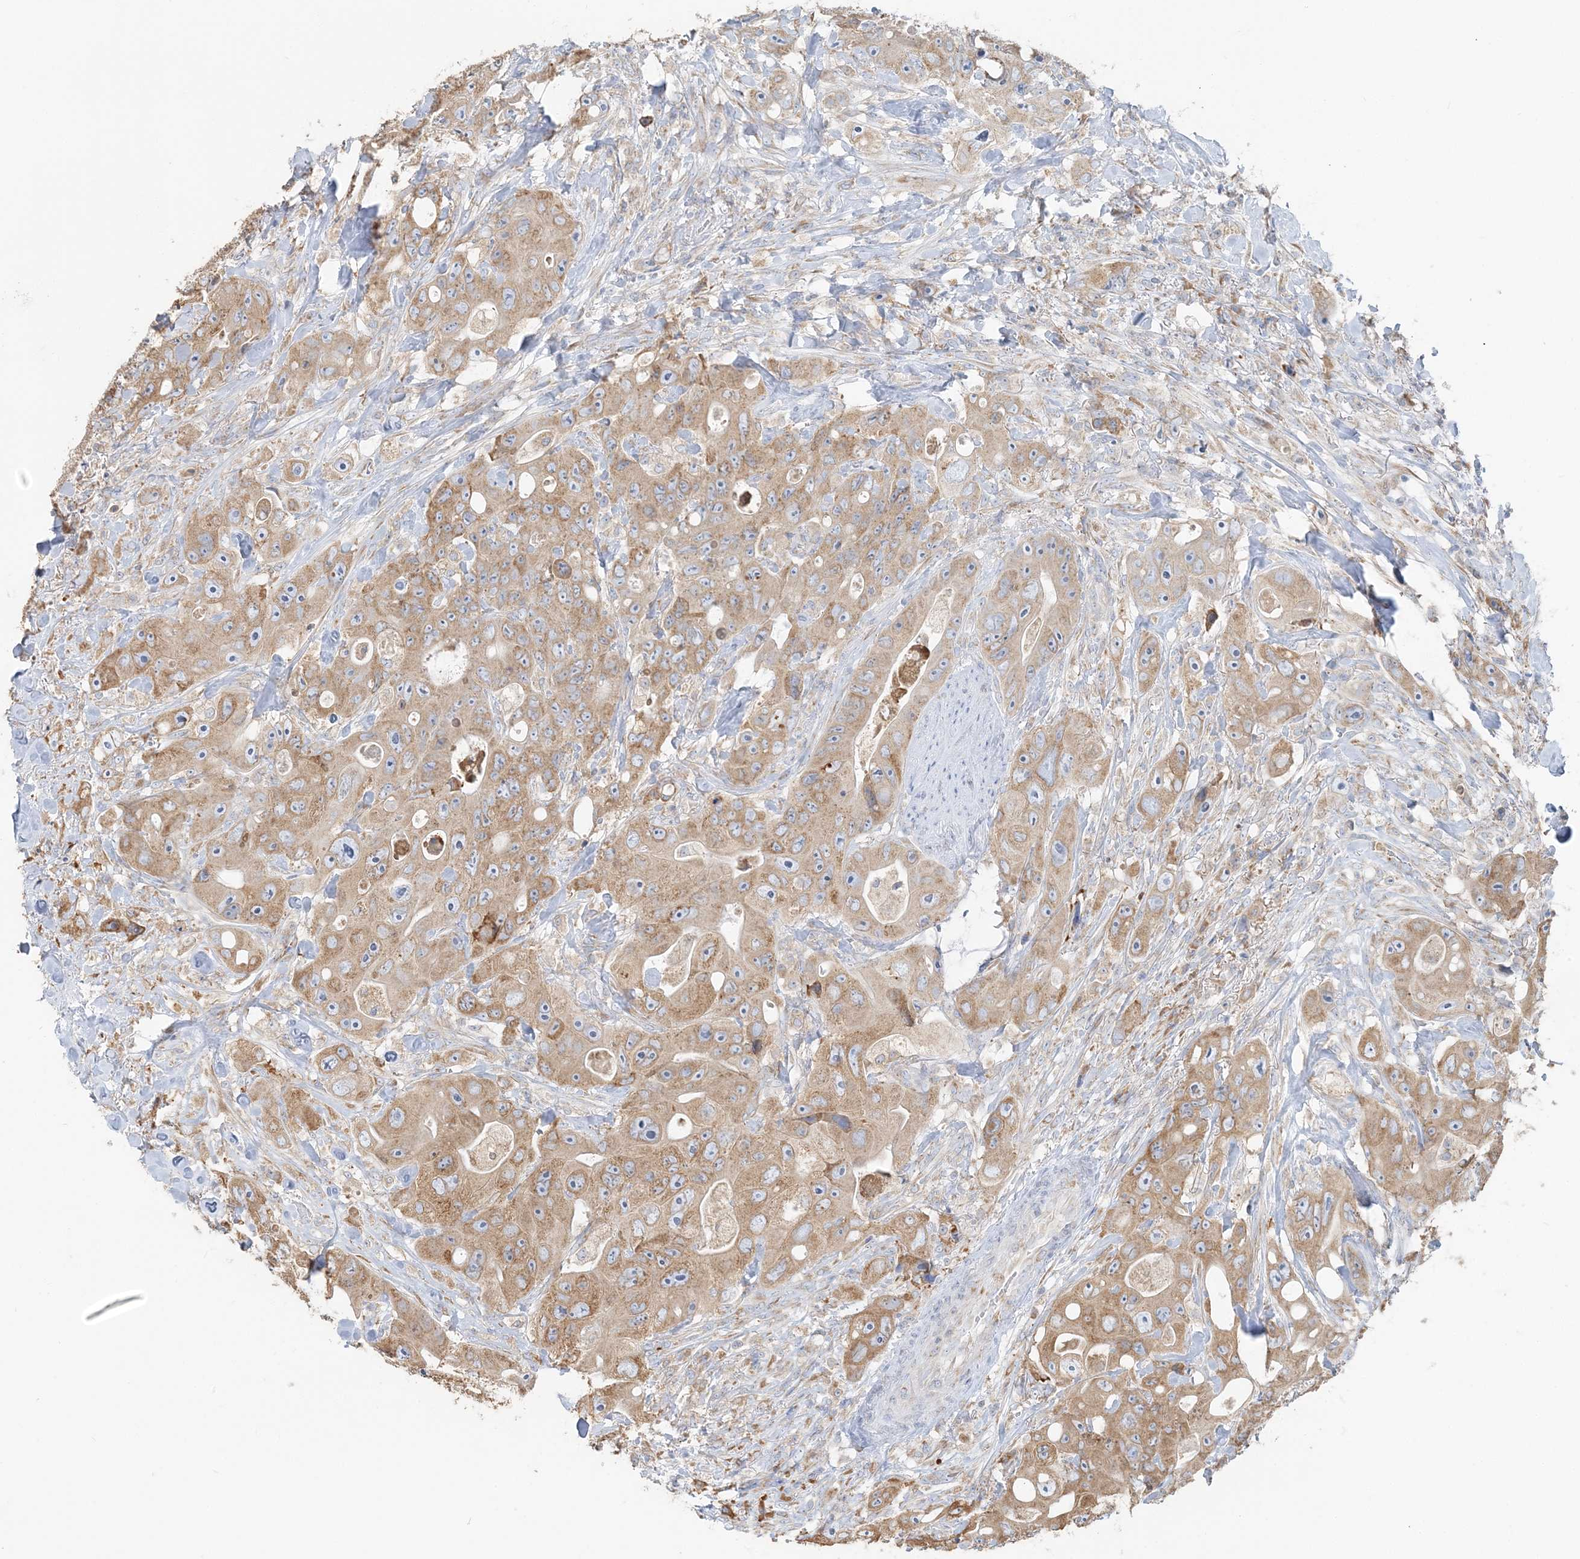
{"staining": {"intensity": "moderate", "quantity": ">75%", "location": "cytoplasmic/membranous"}, "tissue": "colorectal cancer", "cell_type": "Tumor cells", "image_type": "cancer", "snomed": [{"axis": "morphology", "description": "Adenocarcinoma, NOS"}, {"axis": "topography", "description": "Colon"}], "caption": "A high-resolution histopathology image shows immunohistochemistry (IHC) staining of colorectal adenocarcinoma, which displays moderate cytoplasmic/membranous expression in about >75% of tumor cells.", "gene": "TBC1D5", "patient": {"sex": "female", "age": 46}}